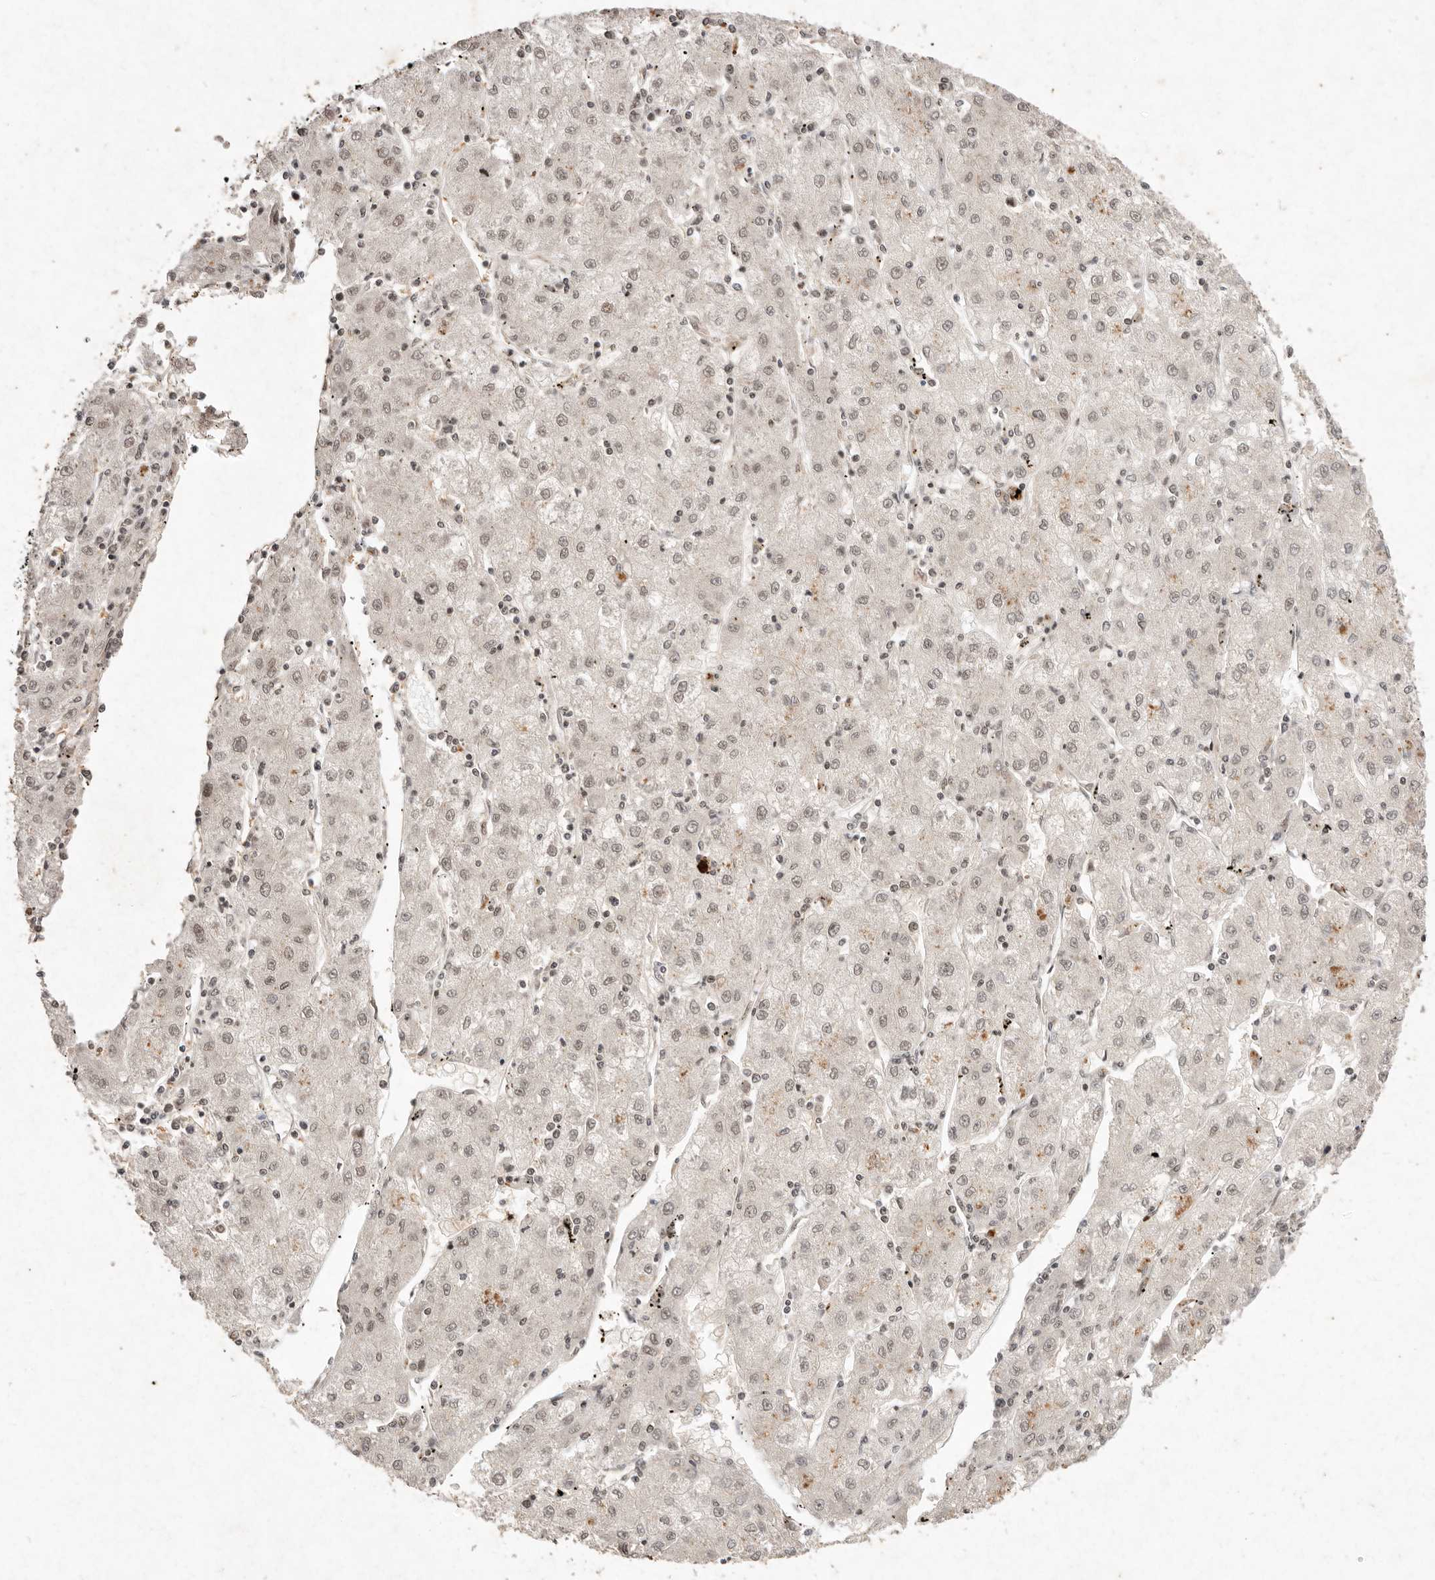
{"staining": {"intensity": "negative", "quantity": "none", "location": "none"}, "tissue": "liver cancer", "cell_type": "Tumor cells", "image_type": "cancer", "snomed": [{"axis": "morphology", "description": "Carcinoma, Hepatocellular, NOS"}, {"axis": "topography", "description": "Liver"}], "caption": "A histopathology image of liver cancer stained for a protein demonstrates no brown staining in tumor cells. Brightfield microscopy of IHC stained with DAB (brown) and hematoxylin (blue), captured at high magnification.", "gene": "NKX3-2", "patient": {"sex": "male", "age": 72}}